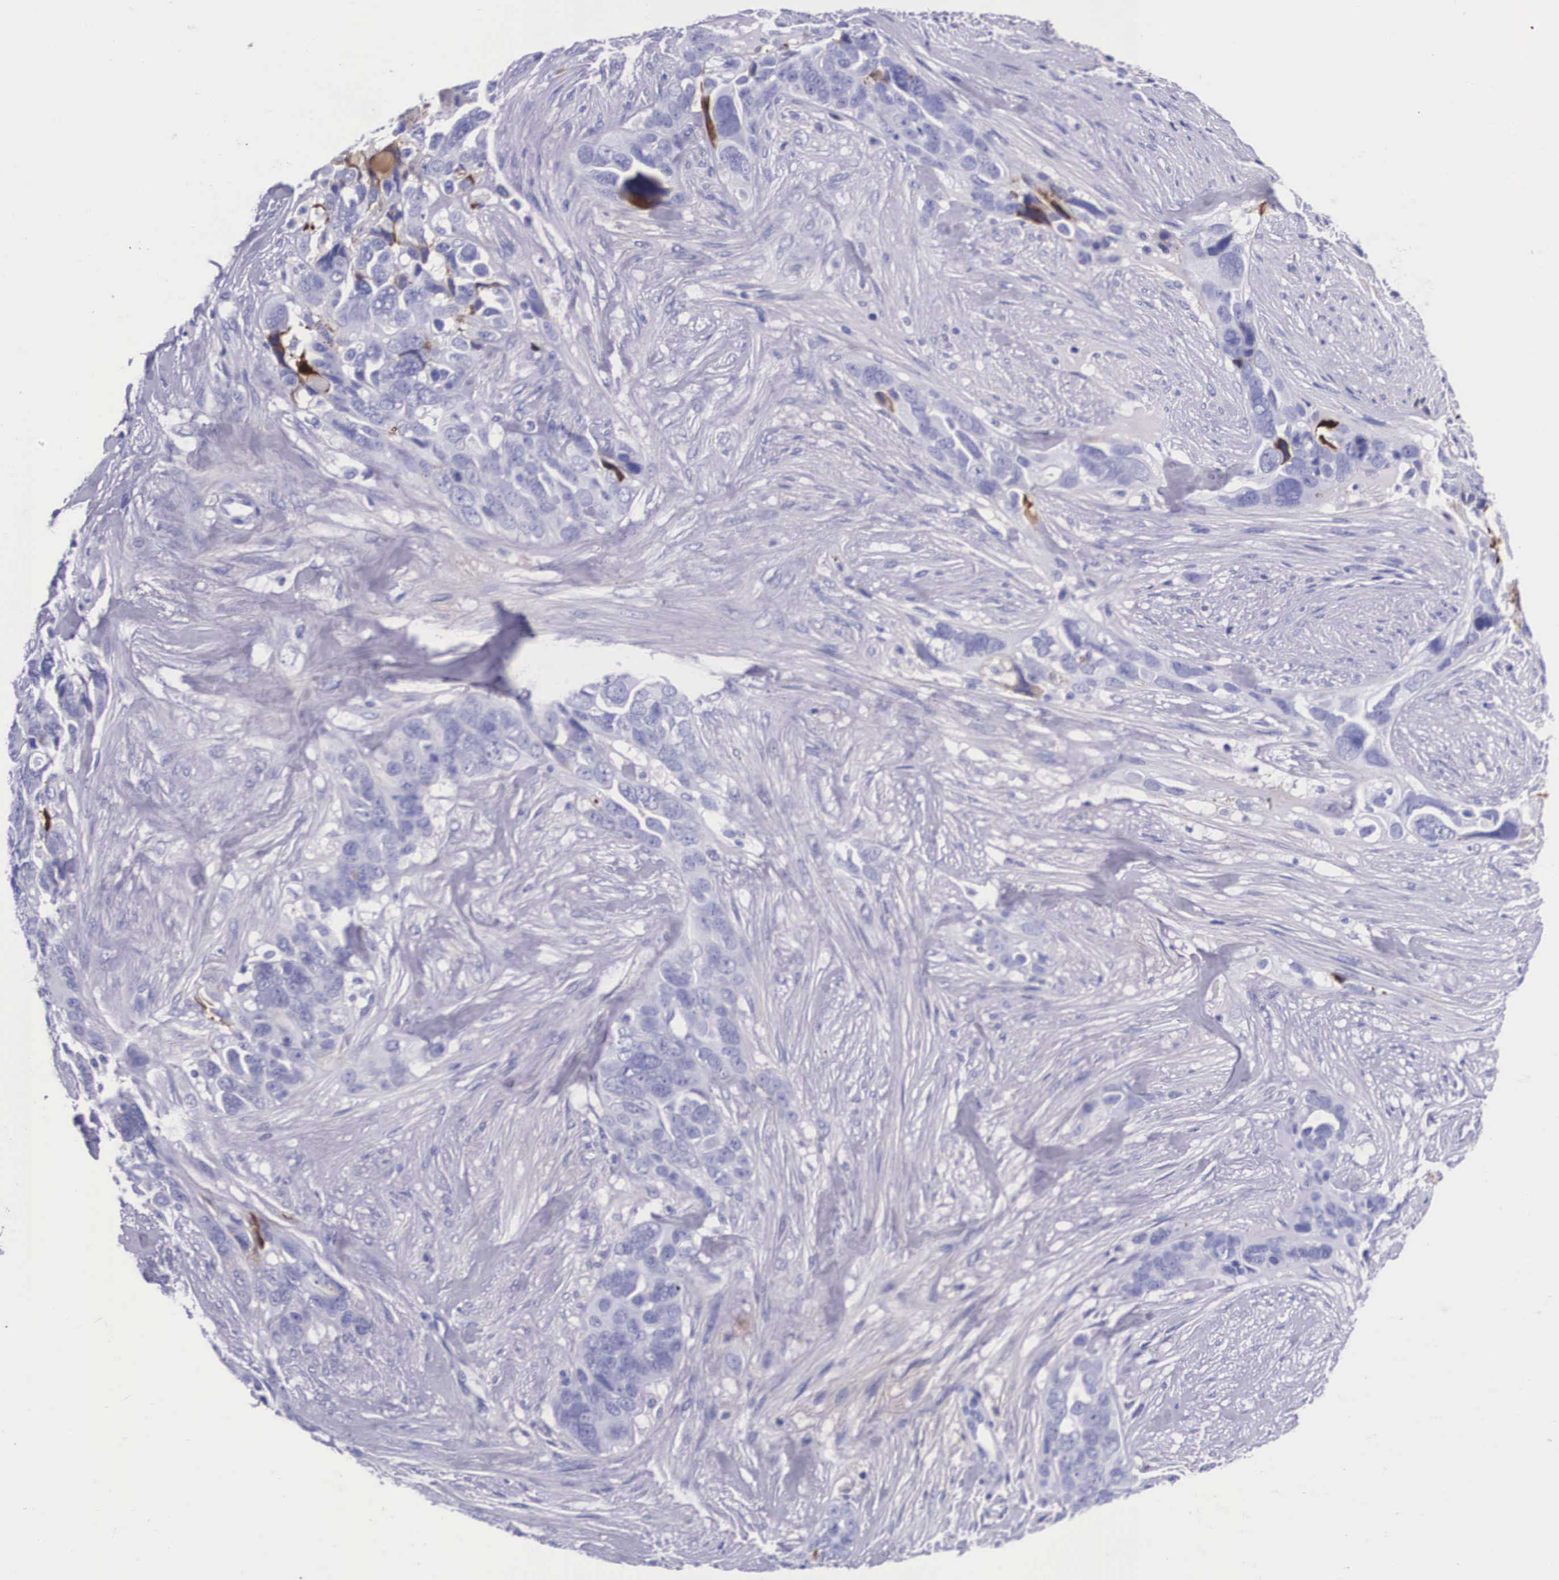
{"staining": {"intensity": "negative", "quantity": "none", "location": "none"}, "tissue": "ovarian cancer", "cell_type": "Tumor cells", "image_type": "cancer", "snomed": [{"axis": "morphology", "description": "Cystadenocarcinoma, serous, NOS"}, {"axis": "topography", "description": "Ovary"}], "caption": "Micrograph shows no significant protein staining in tumor cells of ovarian serous cystadenocarcinoma. The staining is performed using DAB (3,3'-diaminobenzidine) brown chromogen with nuclei counter-stained in using hematoxylin.", "gene": "PLG", "patient": {"sex": "female", "age": 63}}